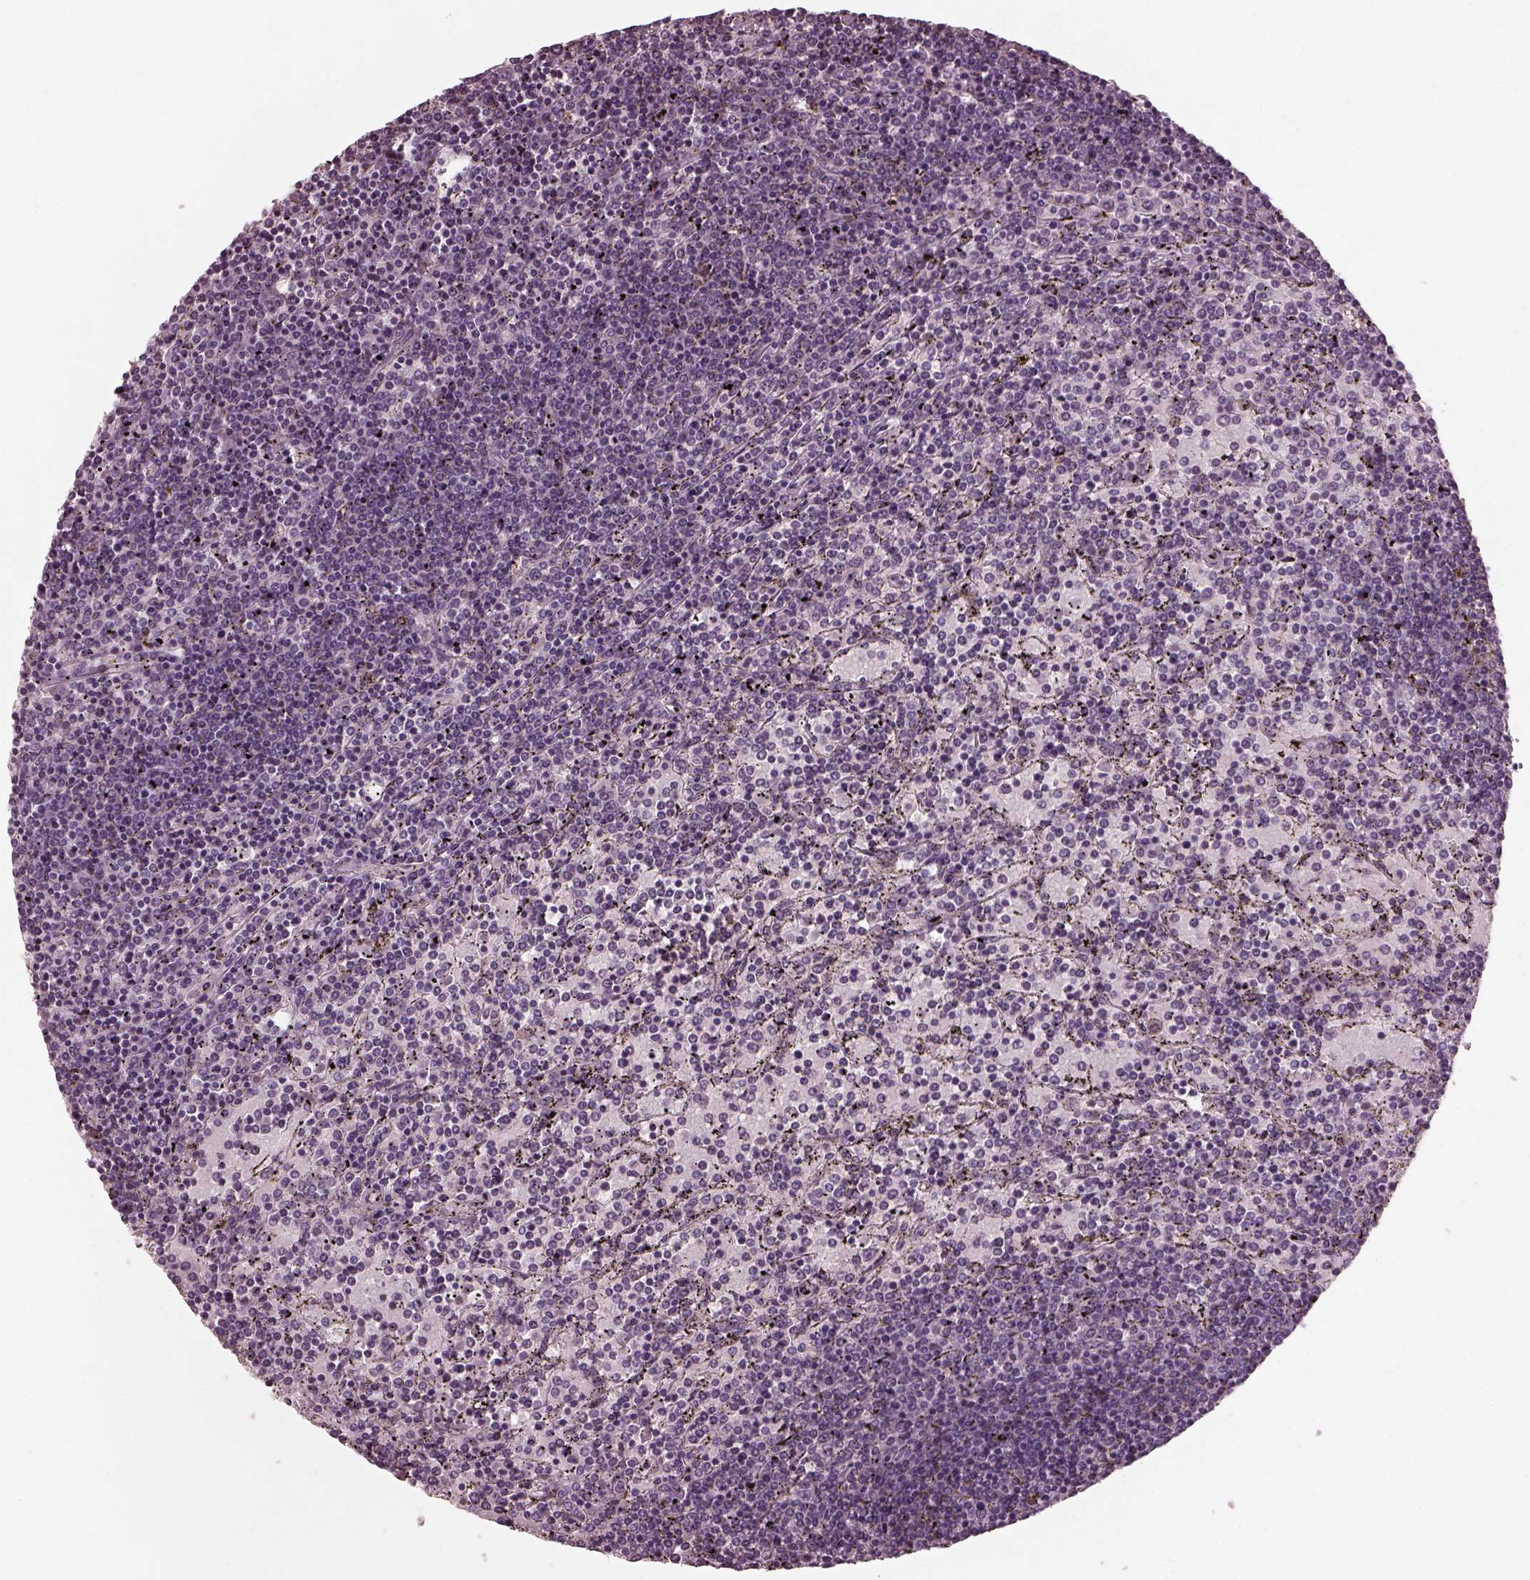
{"staining": {"intensity": "negative", "quantity": "none", "location": "none"}, "tissue": "lymphoma", "cell_type": "Tumor cells", "image_type": "cancer", "snomed": [{"axis": "morphology", "description": "Malignant lymphoma, non-Hodgkin's type, Low grade"}, {"axis": "topography", "description": "Spleen"}], "caption": "Immunohistochemistry image of neoplastic tissue: human low-grade malignant lymphoma, non-Hodgkin's type stained with DAB exhibits no significant protein staining in tumor cells.", "gene": "RCVRN", "patient": {"sex": "female", "age": 77}}